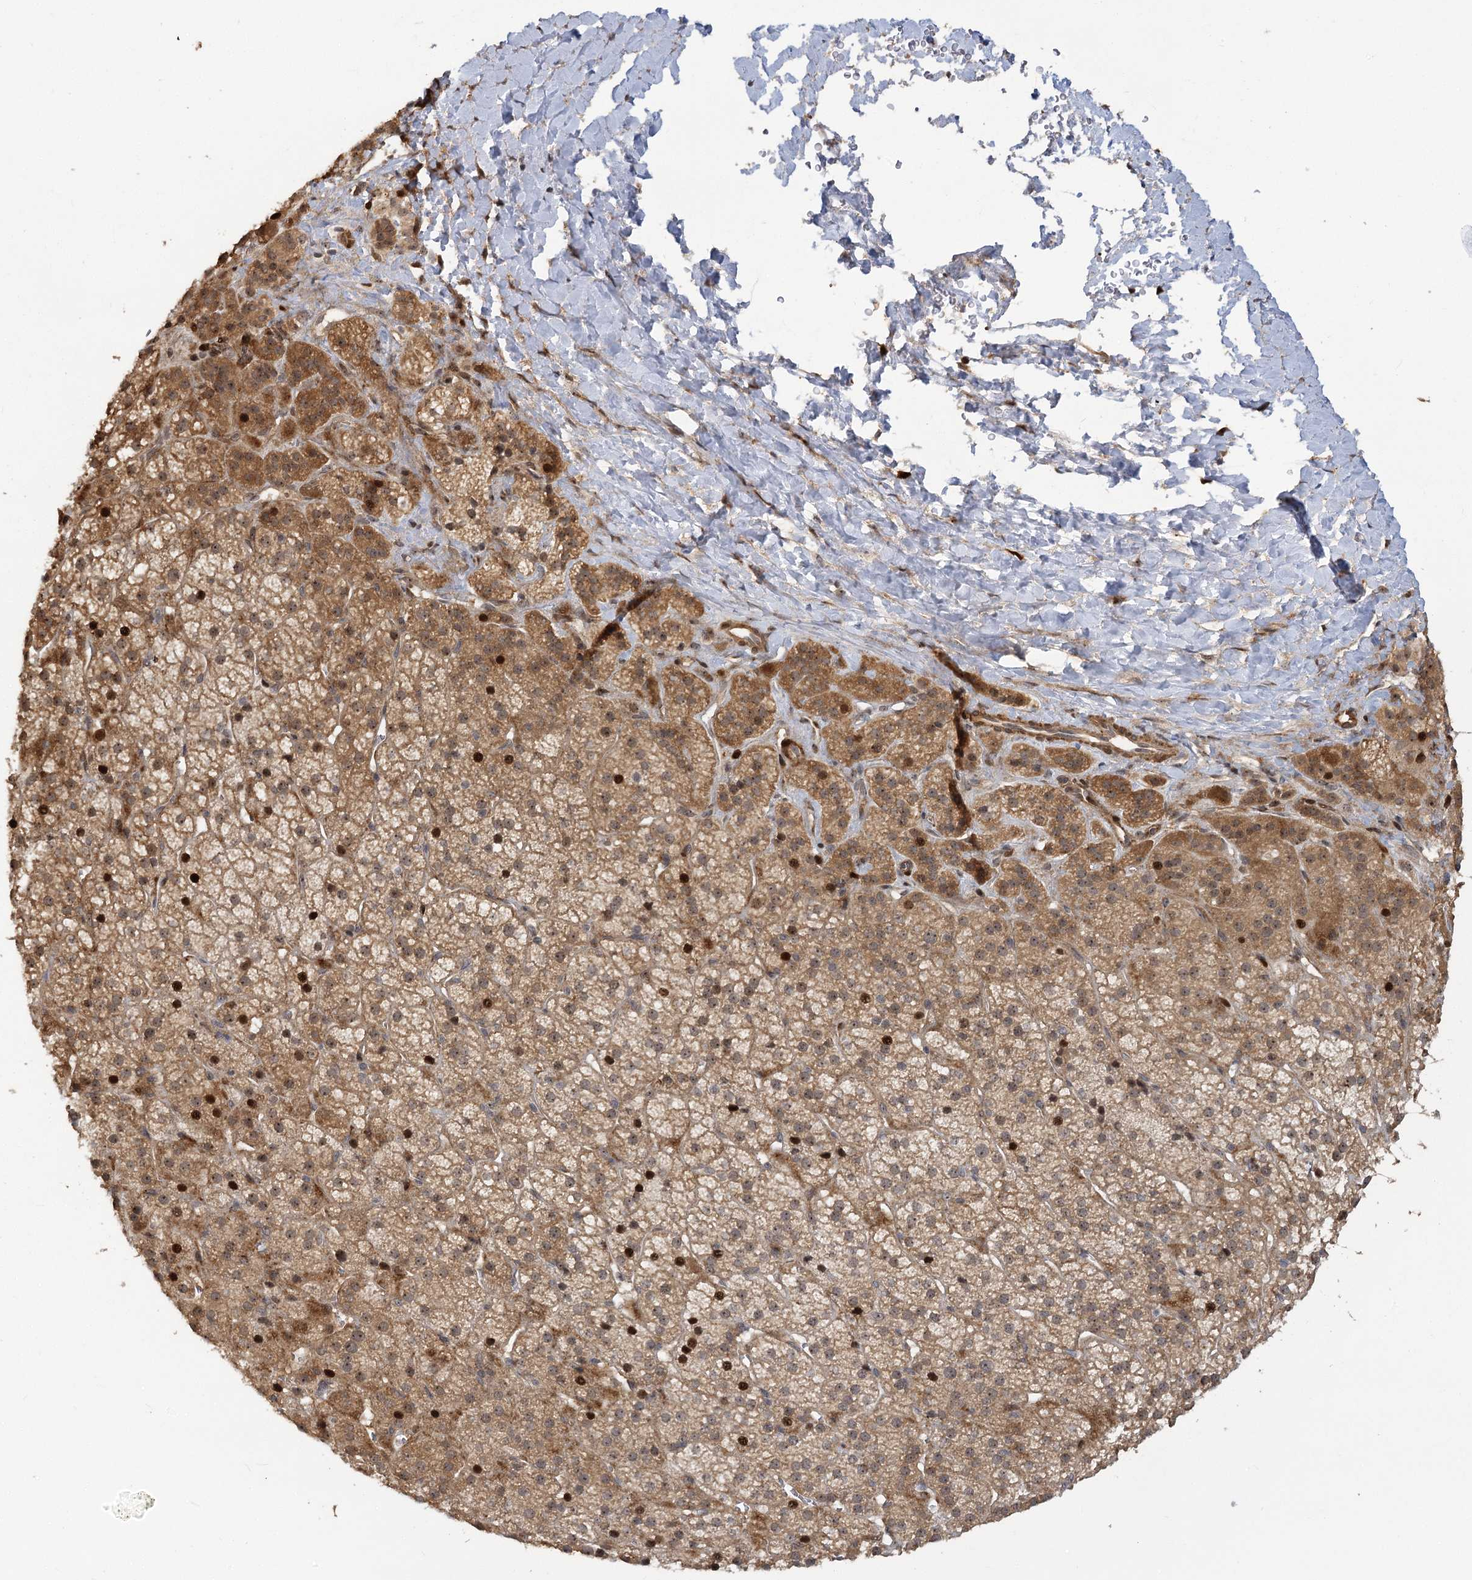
{"staining": {"intensity": "strong", "quantity": "25%-75%", "location": "cytoplasmic/membranous,nuclear"}, "tissue": "adrenal gland", "cell_type": "Glandular cells", "image_type": "normal", "snomed": [{"axis": "morphology", "description": "Normal tissue, NOS"}, {"axis": "topography", "description": "Adrenal gland"}], "caption": "Glandular cells reveal high levels of strong cytoplasmic/membranous,nuclear positivity in approximately 25%-75% of cells in normal adrenal gland. The staining was performed using DAB (3,3'-diaminobenzidine), with brown indicating positive protein expression. Nuclei are stained blue with hematoxylin.", "gene": "PIK3C2A", "patient": {"sex": "female", "age": 57}}